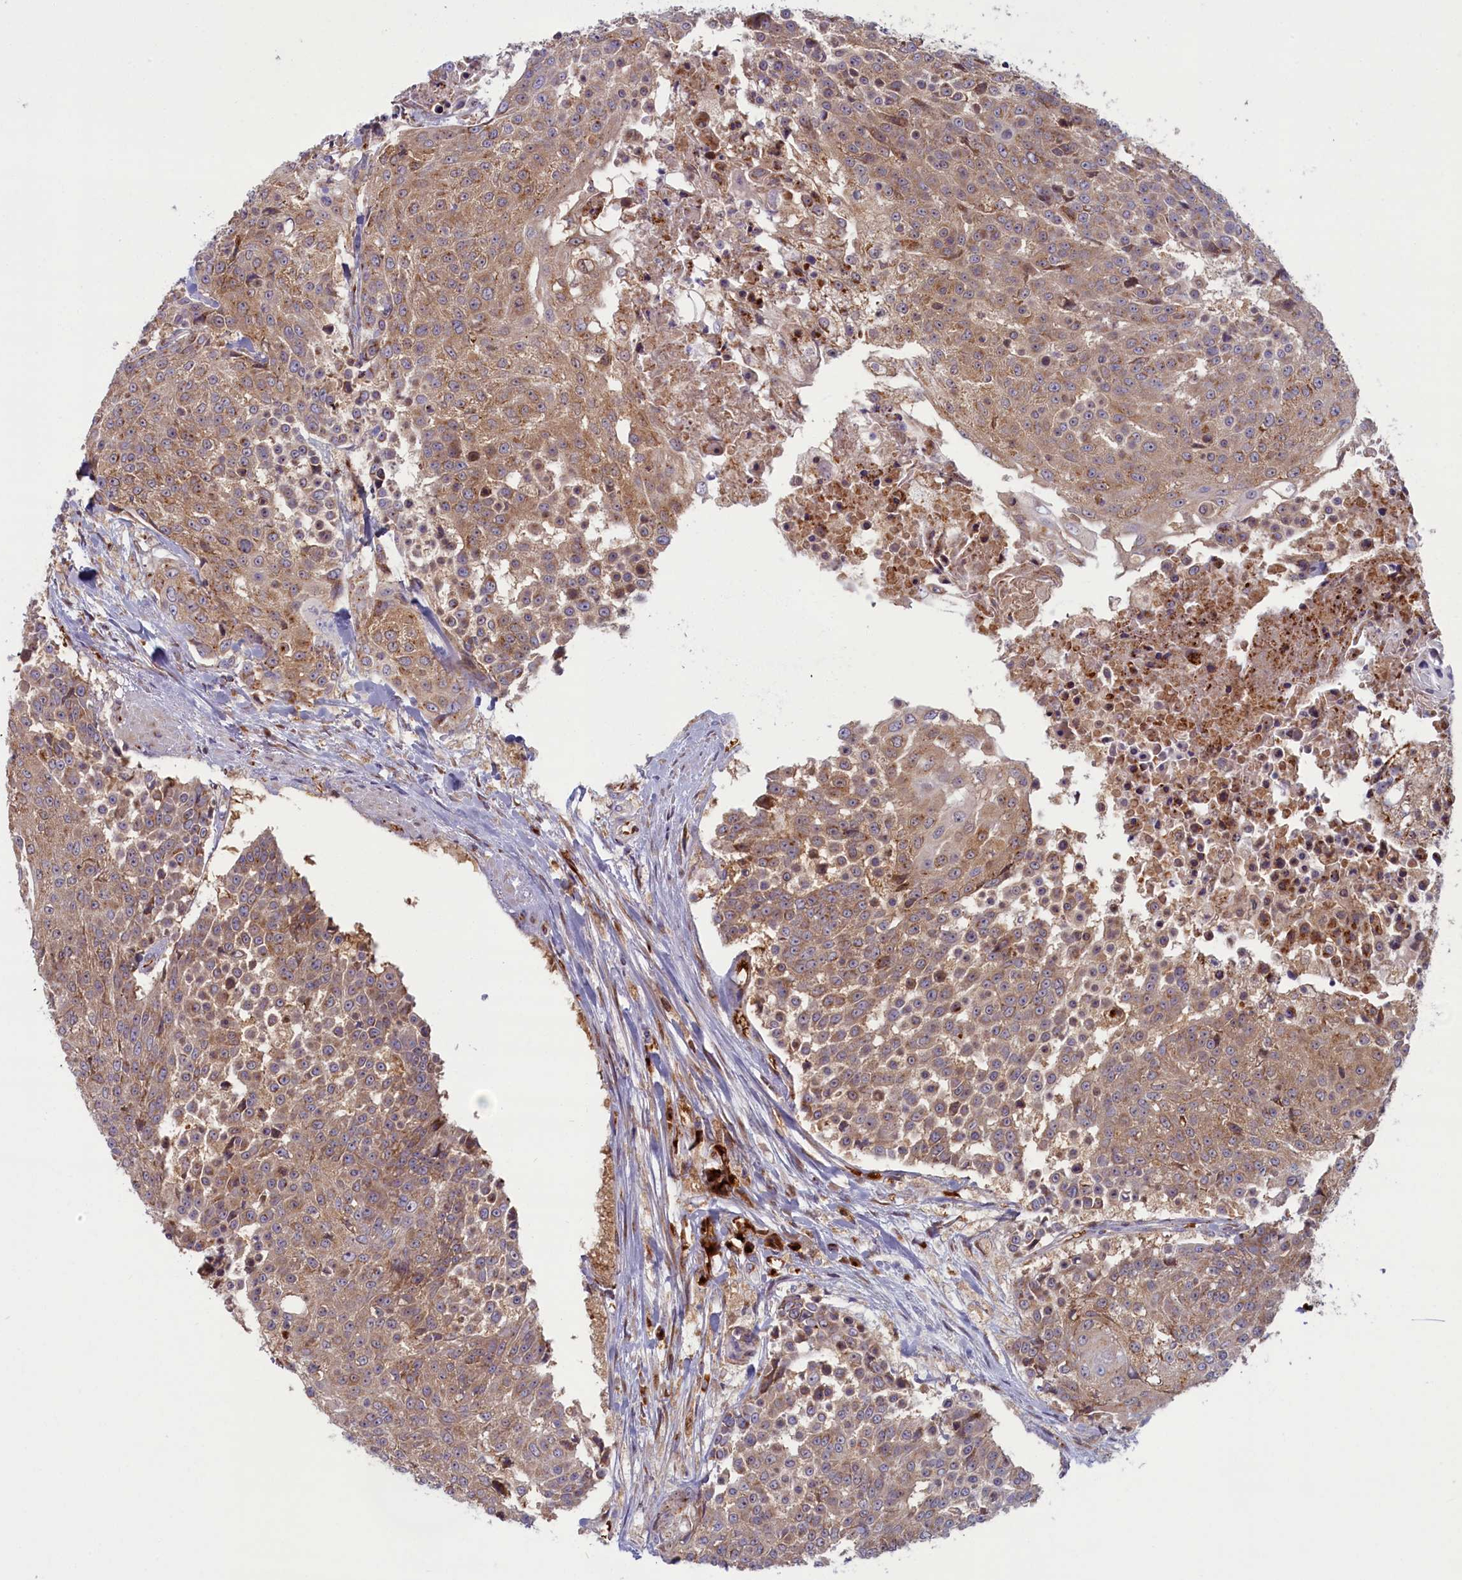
{"staining": {"intensity": "moderate", "quantity": ">75%", "location": "cytoplasmic/membranous"}, "tissue": "urothelial cancer", "cell_type": "Tumor cells", "image_type": "cancer", "snomed": [{"axis": "morphology", "description": "Urothelial carcinoma, High grade"}, {"axis": "topography", "description": "Urinary bladder"}], "caption": "This is a histology image of immunohistochemistry (IHC) staining of high-grade urothelial carcinoma, which shows moderate expression in the cytoplasmic/membranous of tumor cells.", "gene": "BLVRB", "patient": {"sex": "female", "age": 63}}